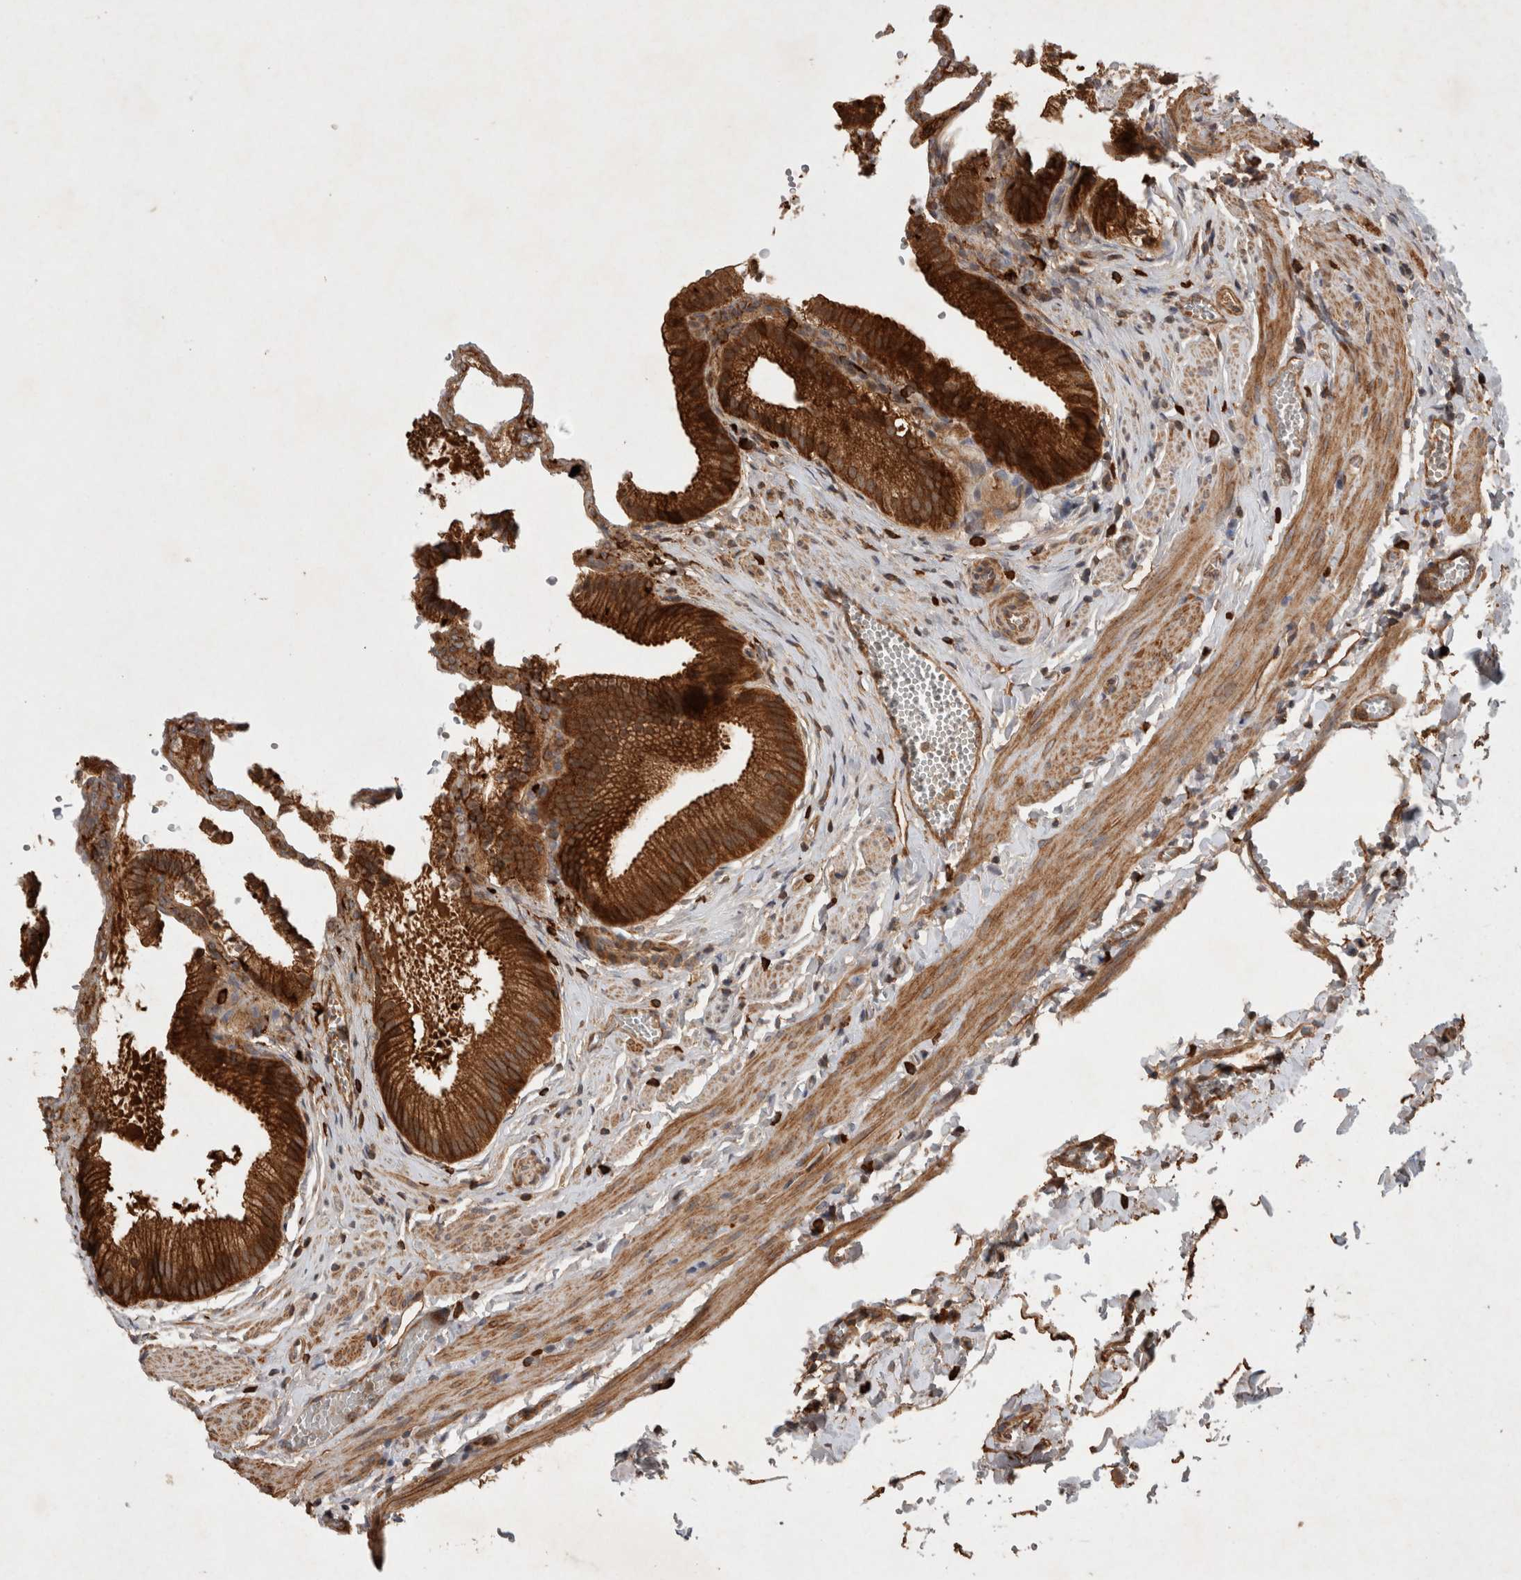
{"staining": {"intensity": "strong", "quantity": ">75%", "location": "cytoplasmic/membranous"}, "tissue": "gallbladder", "cell_type": "Glandular cells", "image_type": "normal", "snomed": [{"axis": "morphology", "description": "Normal tissue, NOS"}, {"axis": "topography", "description": "Gallbladder"}], "caption": "Glandular cells reveal high levels of strong cytoplasmic/membranous staining in about >75% of cells in normal human gallbladder.", "gene": "SERAC1", "patient": {"sex": "male", "age": 38}}